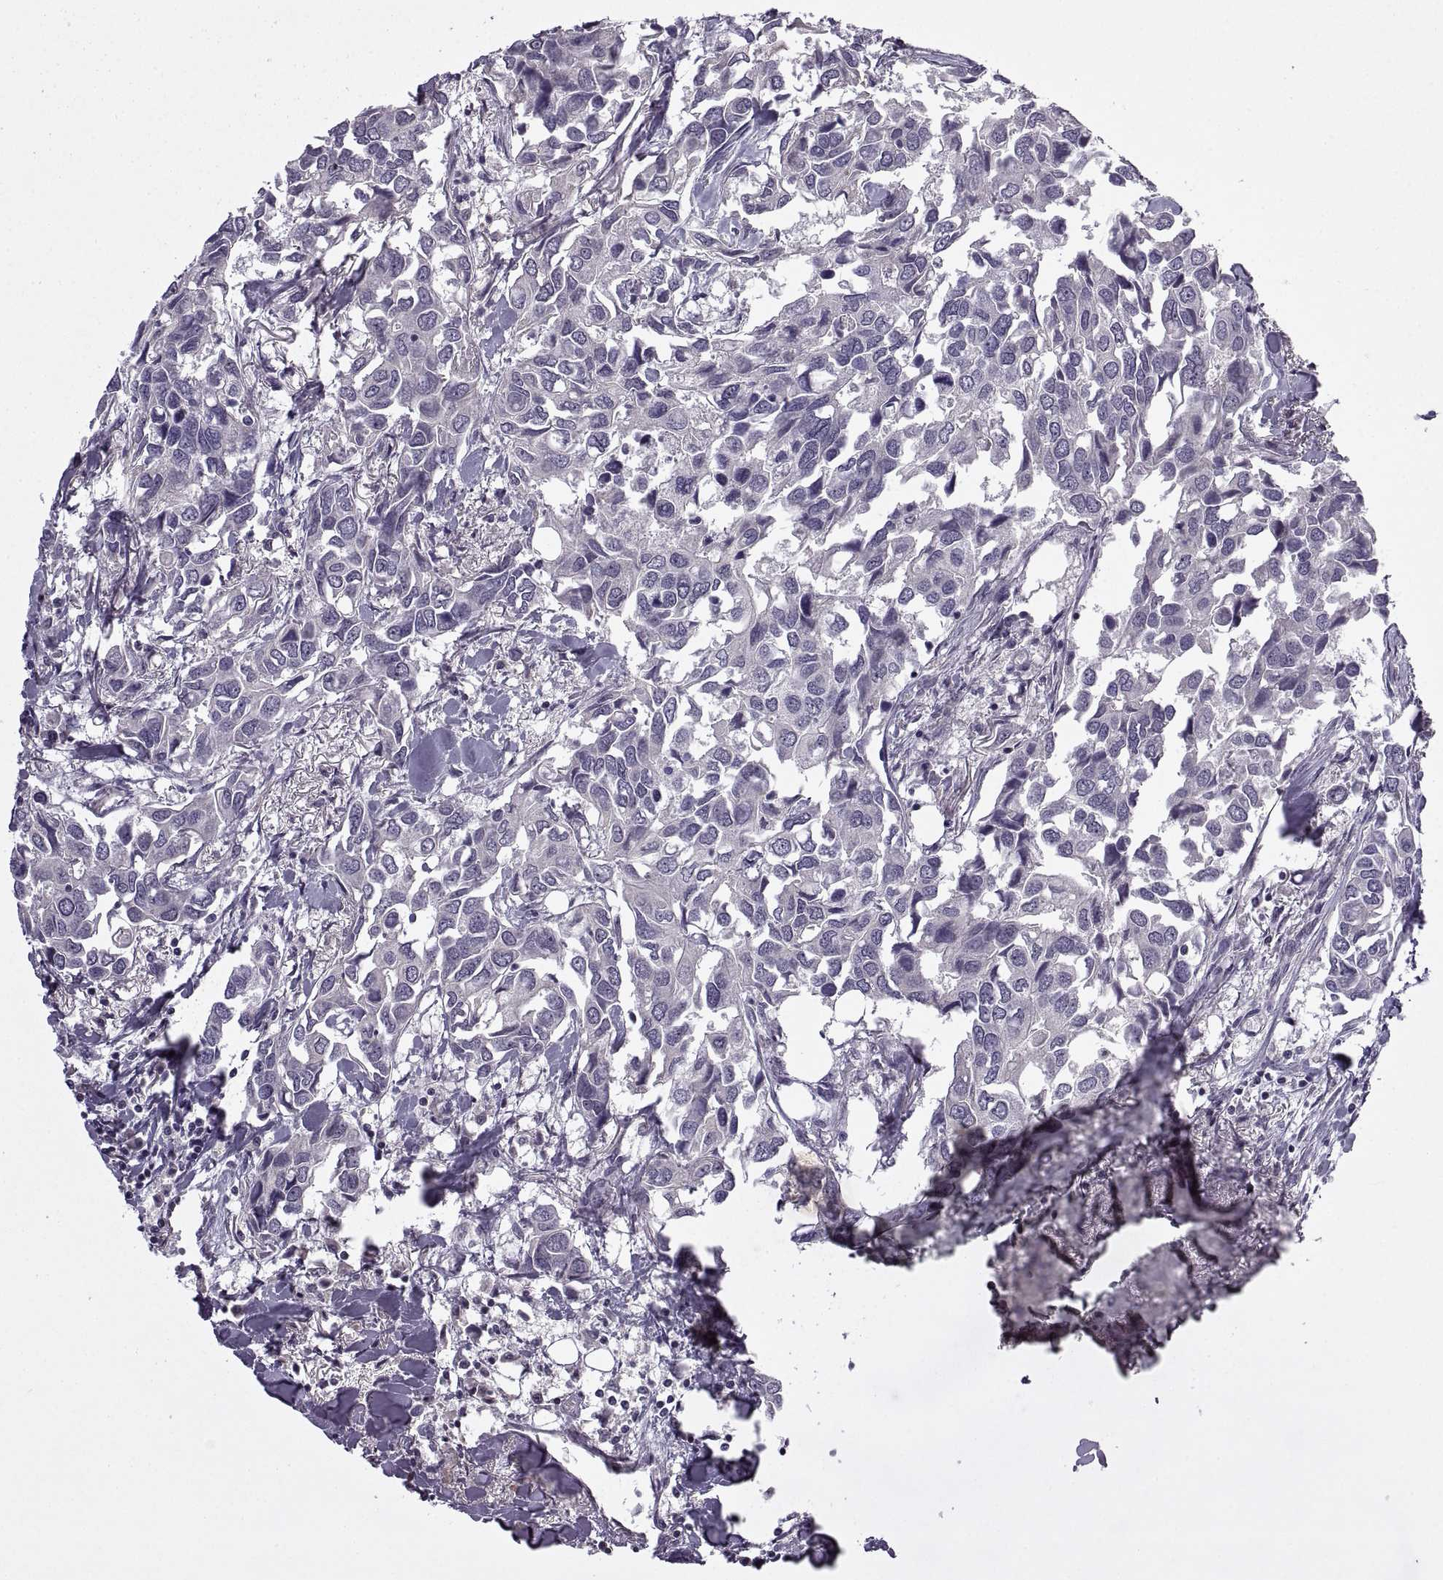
{"staining": {"intensity": "negative", "quantity": "none", "location": "none"}, "tissue": "breast cancer", "cell_type": "Tumor cells", "image_type": "cancer", "snomed": [{"axis": "morphology", "description": "Duct carcinoma"}, {"axis": "topography", "description": "Breast"}], "caption": "Histopathology image shows no protein staining in tumor cells of intraductal carcinoma (breast) tissue.", "gene": "INTS3", "patient": {"sex": "female", "age": 83}}